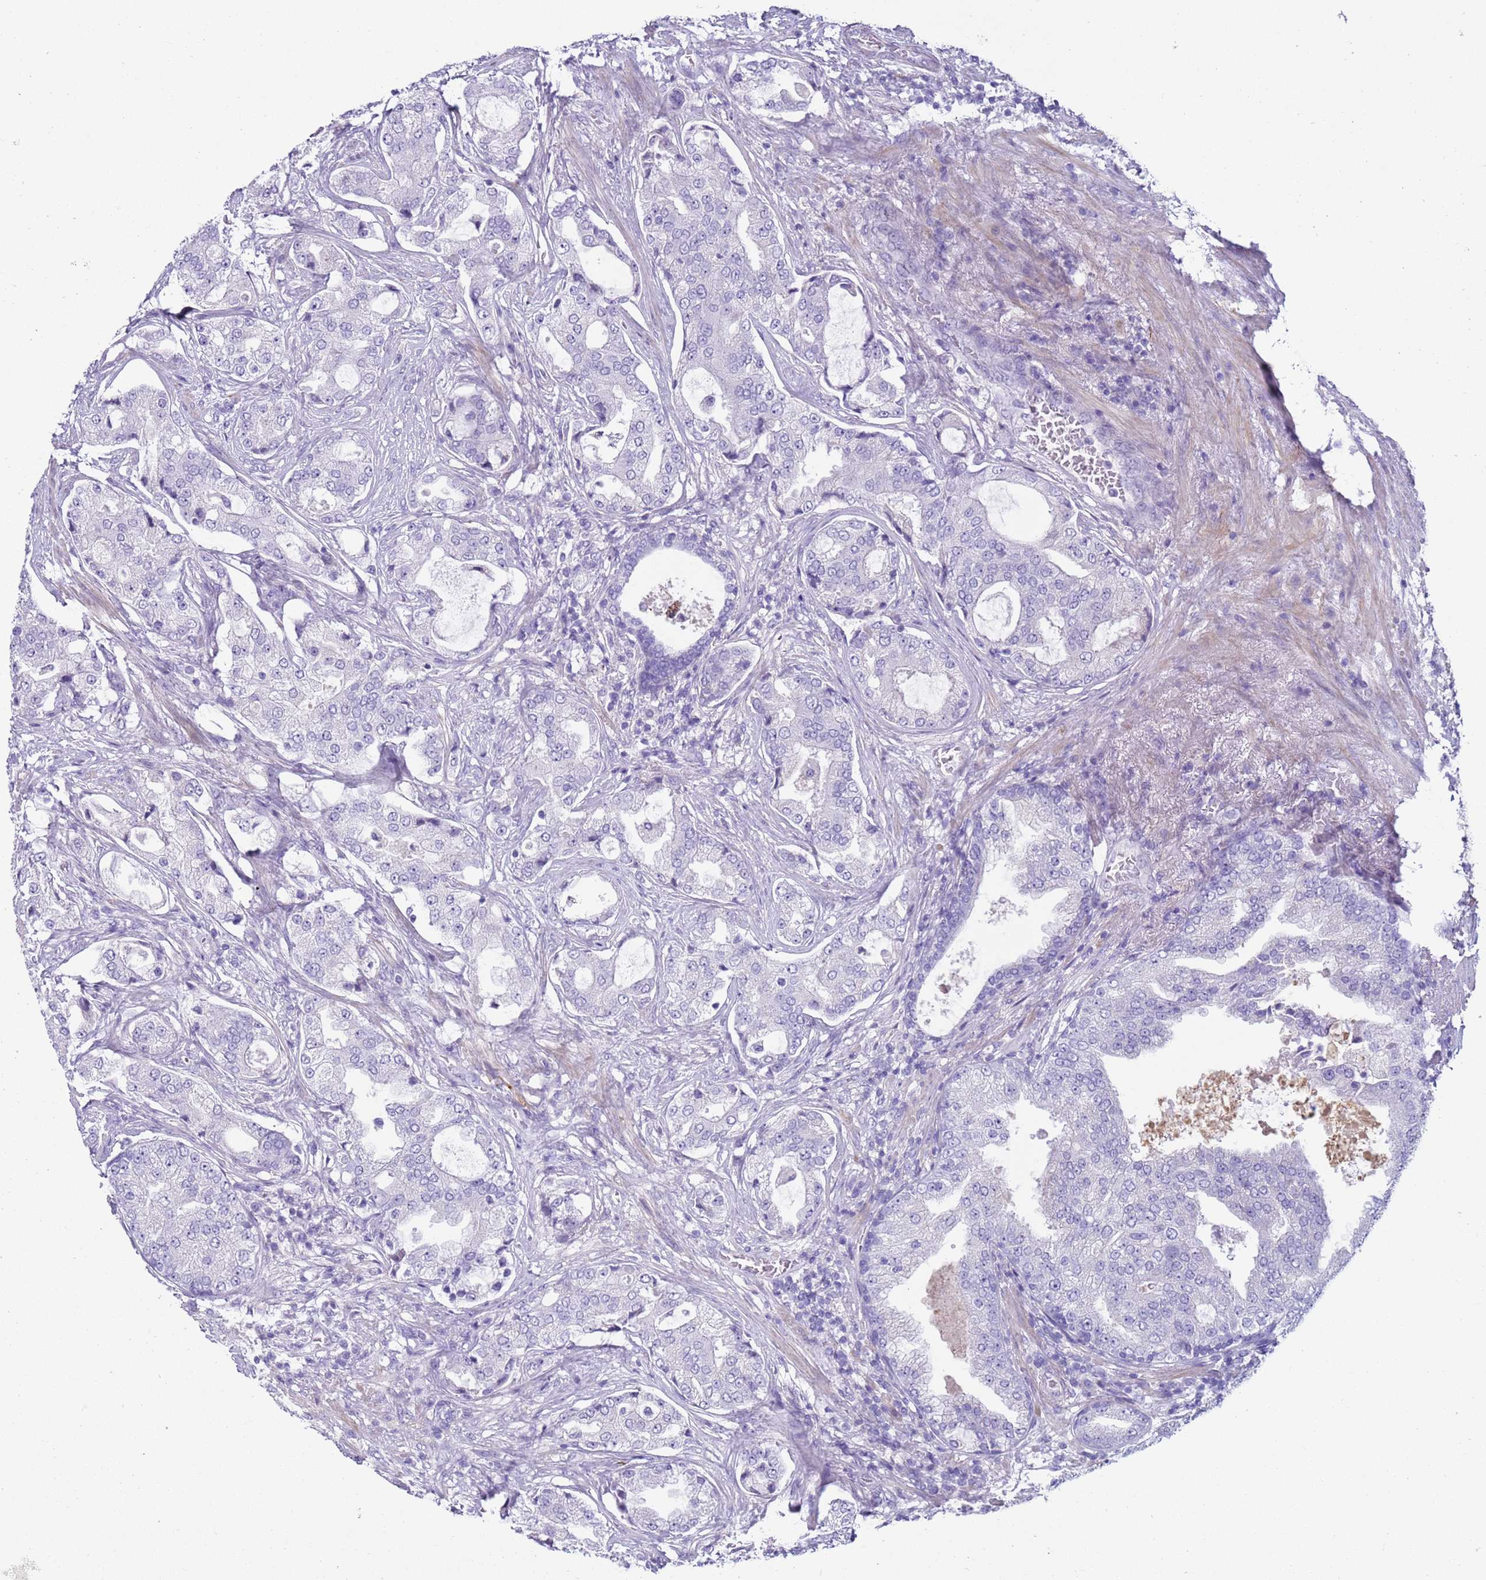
{"staining": {"intensity": "negative", "quantity": "none", "location": "none"}, "tissue": "prostate cancer", "cell_type": "Tumor cells", "image_type": "cancer", "snomed": [{"axis": "morphology", "description": "Adenocarcinoma, High grade"}, {"axis": "topography", "description": "Prostate"}], "caption": "DAB (3,3'-diaminobenzidine) immunohistochemical staining of high-grade adenocarcinoma (prostate) exhibits no significant positivity in tumor cells.", "gene": "NPAP1", "patient": {"sex": "male", "age": 68}}